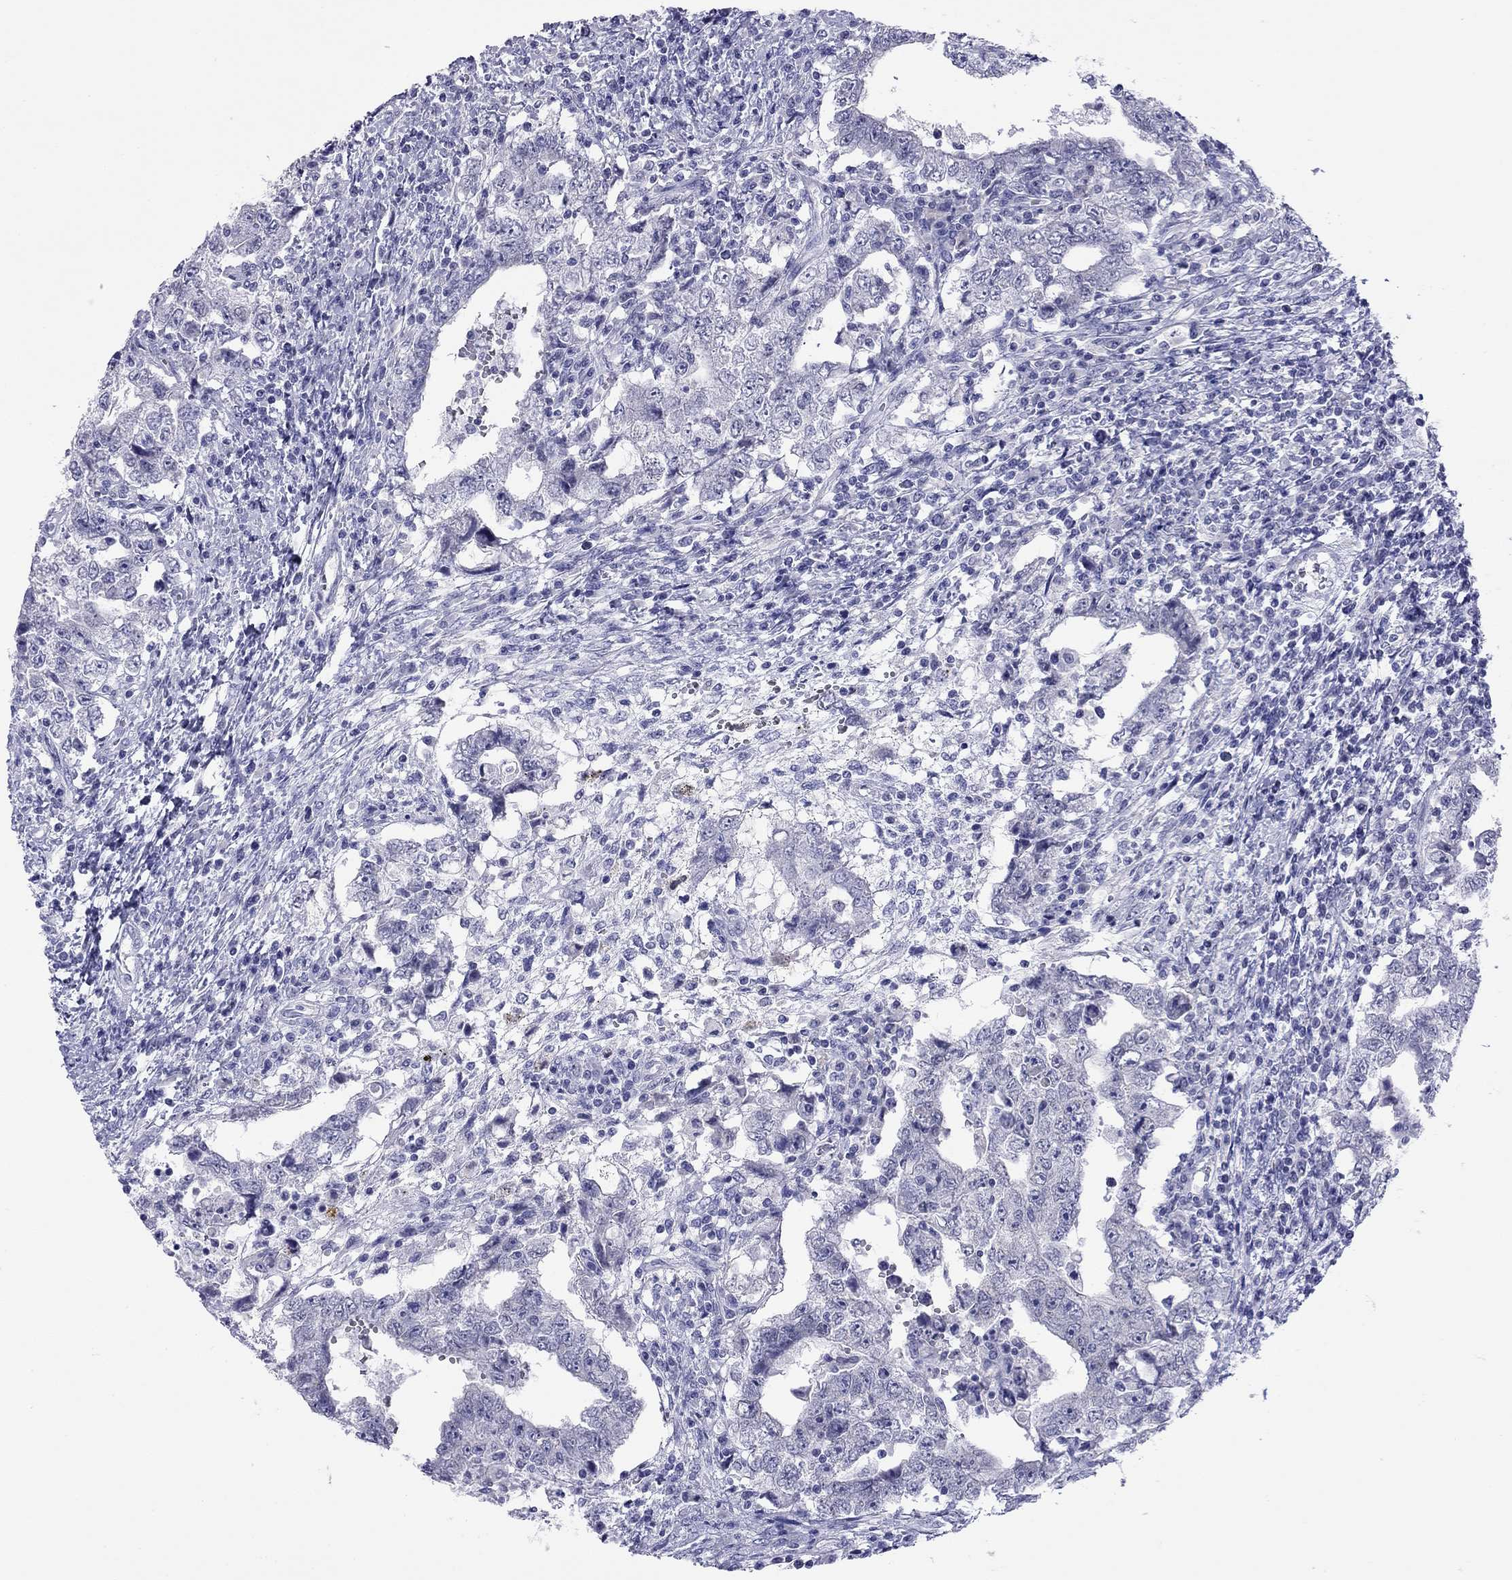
{"staining": {"intensity": "negative", "quantity": "none", "location": "none"}, "tissue": "testis cancer", "cell_type": "Tumor cells", "image_type": "cancer", "snomed": [{"axis": "morphology", "description": "Carcinoma, Embryonal, NOS"}, {"axis": "topography", "description": "Testis"}], "caption": "Immunohistochemical staining of embryonal carcinoma (testis) reveals no significant expression in tumor cells. (Stains: DAB immunohistochemistry with hematoxylin counter stain, Microscopy: brightfield microscopy at high magnification).", "gene": "ARMC12", "patient": {"sex": "male", "age": 26}}